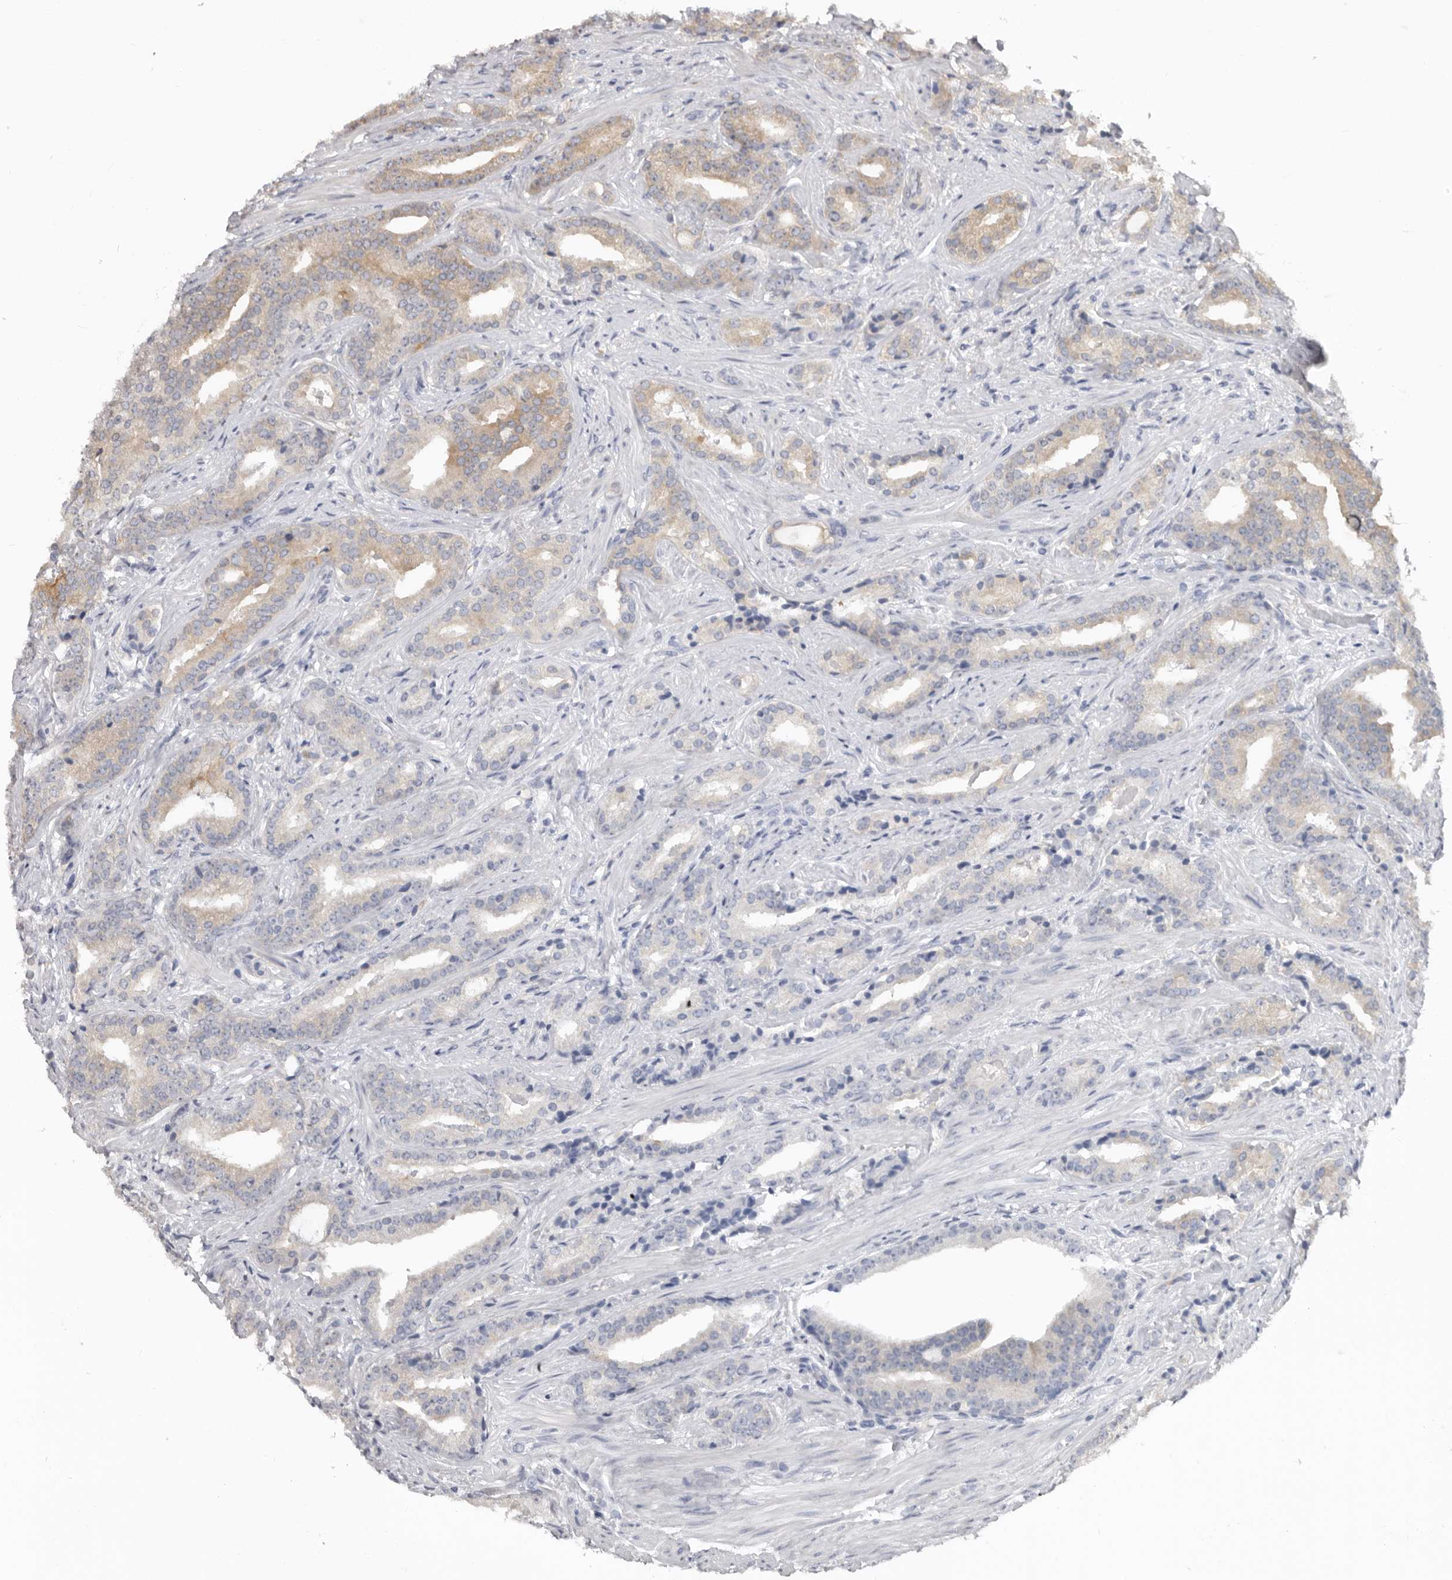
{"staining": {"intensity": "weak", "quantity": "<25%", "location": "cytoplasmic/membranous"}, "tissue": "prostate cancer", "cell_type": "Tumor cells", "image_type": "cancer", "snomed": [{"axis": "morphology", "description": "Adenocarcinoma, Low grade"}, {"axis": "topography", "description": "Prostate"}], "caption": "This is a histopathology image of IHC staining of low-grade adenocarcinoma (prostate), which shows no expression in tumor cells. (Stains: DAB immunohistochemistry (IHC) with hematoxylin counter stain, Microscopy: brightfield microscopy at high magnification).", "gene": "BAD", "patient": {"sex": "male", "age": 67}}